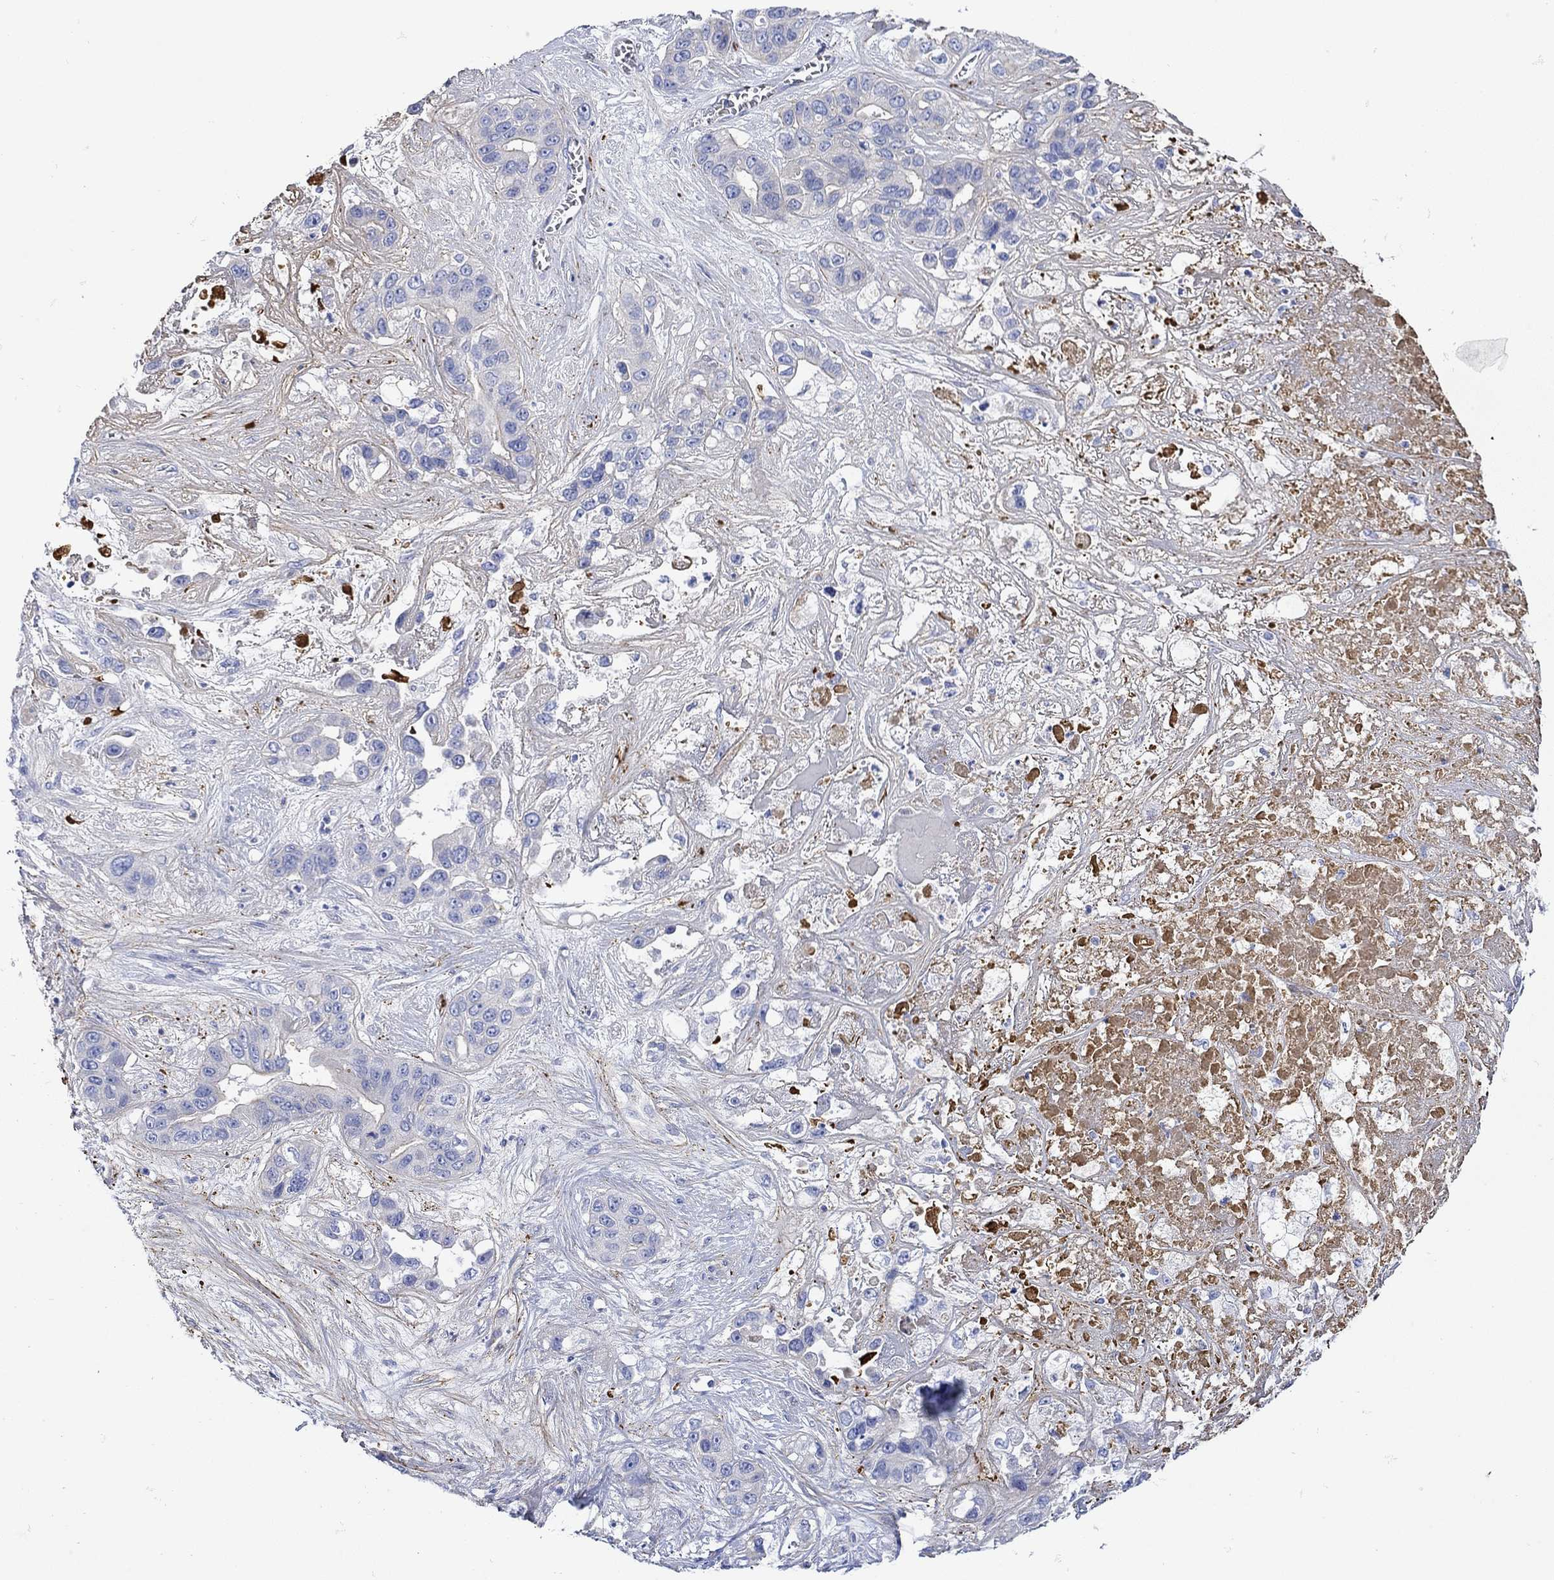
{"staining": {"intensity": "negative", "quantity": "none", "location": "none"}, "tissue": "liver cancer", "cell_type": "Tumor cells", "image_type": "cancer", "snomed": [{"axis": "morphology", "description": "Cholangiocarcinoma"}, {"axis": "topography", "description": "Liver"}], "caption": "Immunohistochemistry histopathology image of liver cholangiocarcinoma stained for a protein (brown), which reveals no positivity in tumor cells.", "gene": "ANKMY1", "patient": {"sex": "female", "age": 52}}